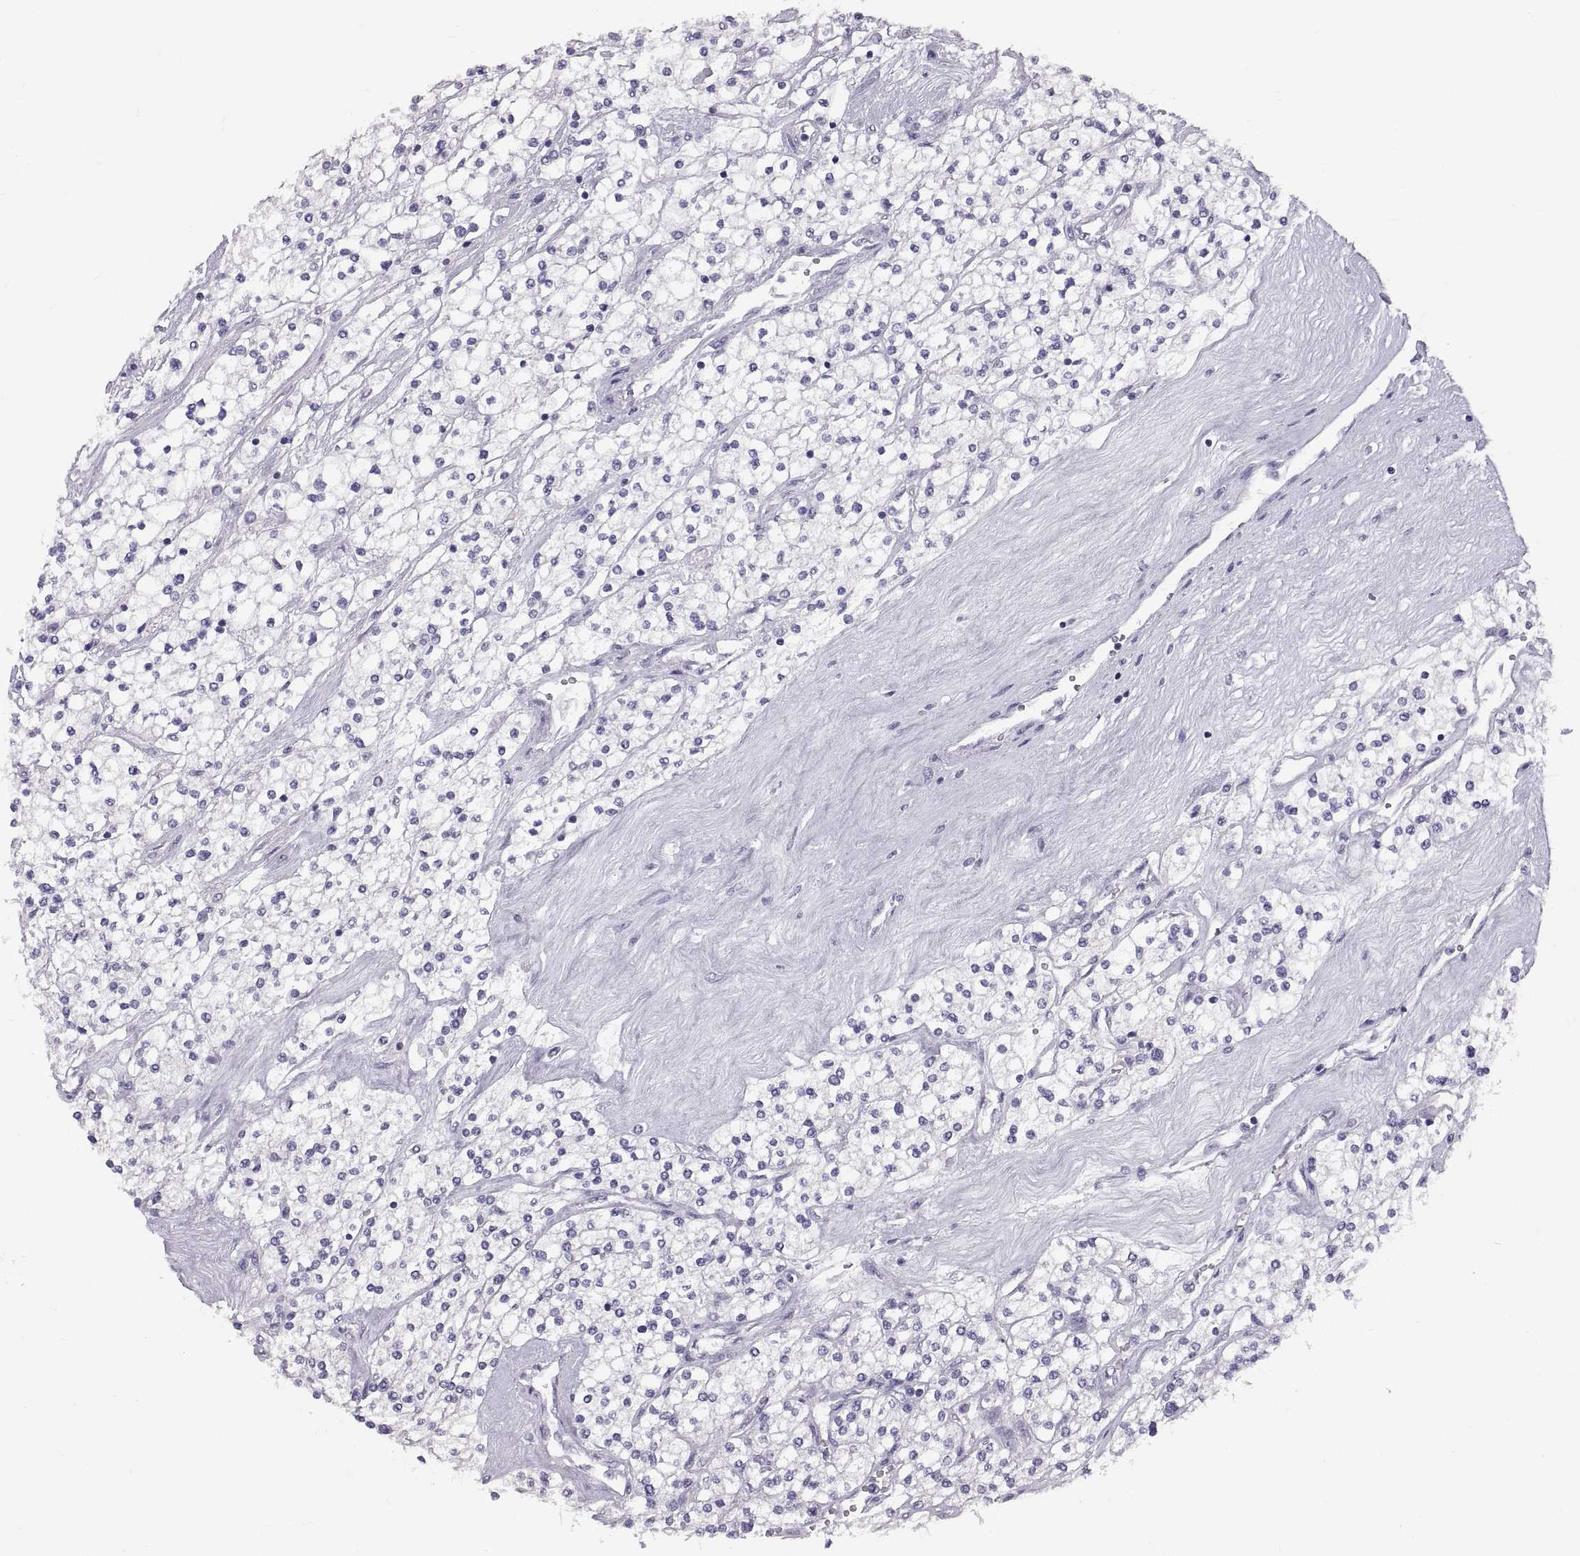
{"staining": {"intensity": "negative", "quantity": "none", "location": "none"}, "tissue": "renal cancer", "cell_type": "Tumor cells", "image_type": "cancer", "snomed": [{"axis": "morphology", "description": "Adenocarcinoma, NOS"}, {"axis": "topography", "description": "Kidney"}], "caption": "The histopathology image reveals no staining of tumor cells in renal cancer (adenocarcinoma).", "gene": "WBP2NL", "patient": {"sex": "male", "age": 80}}